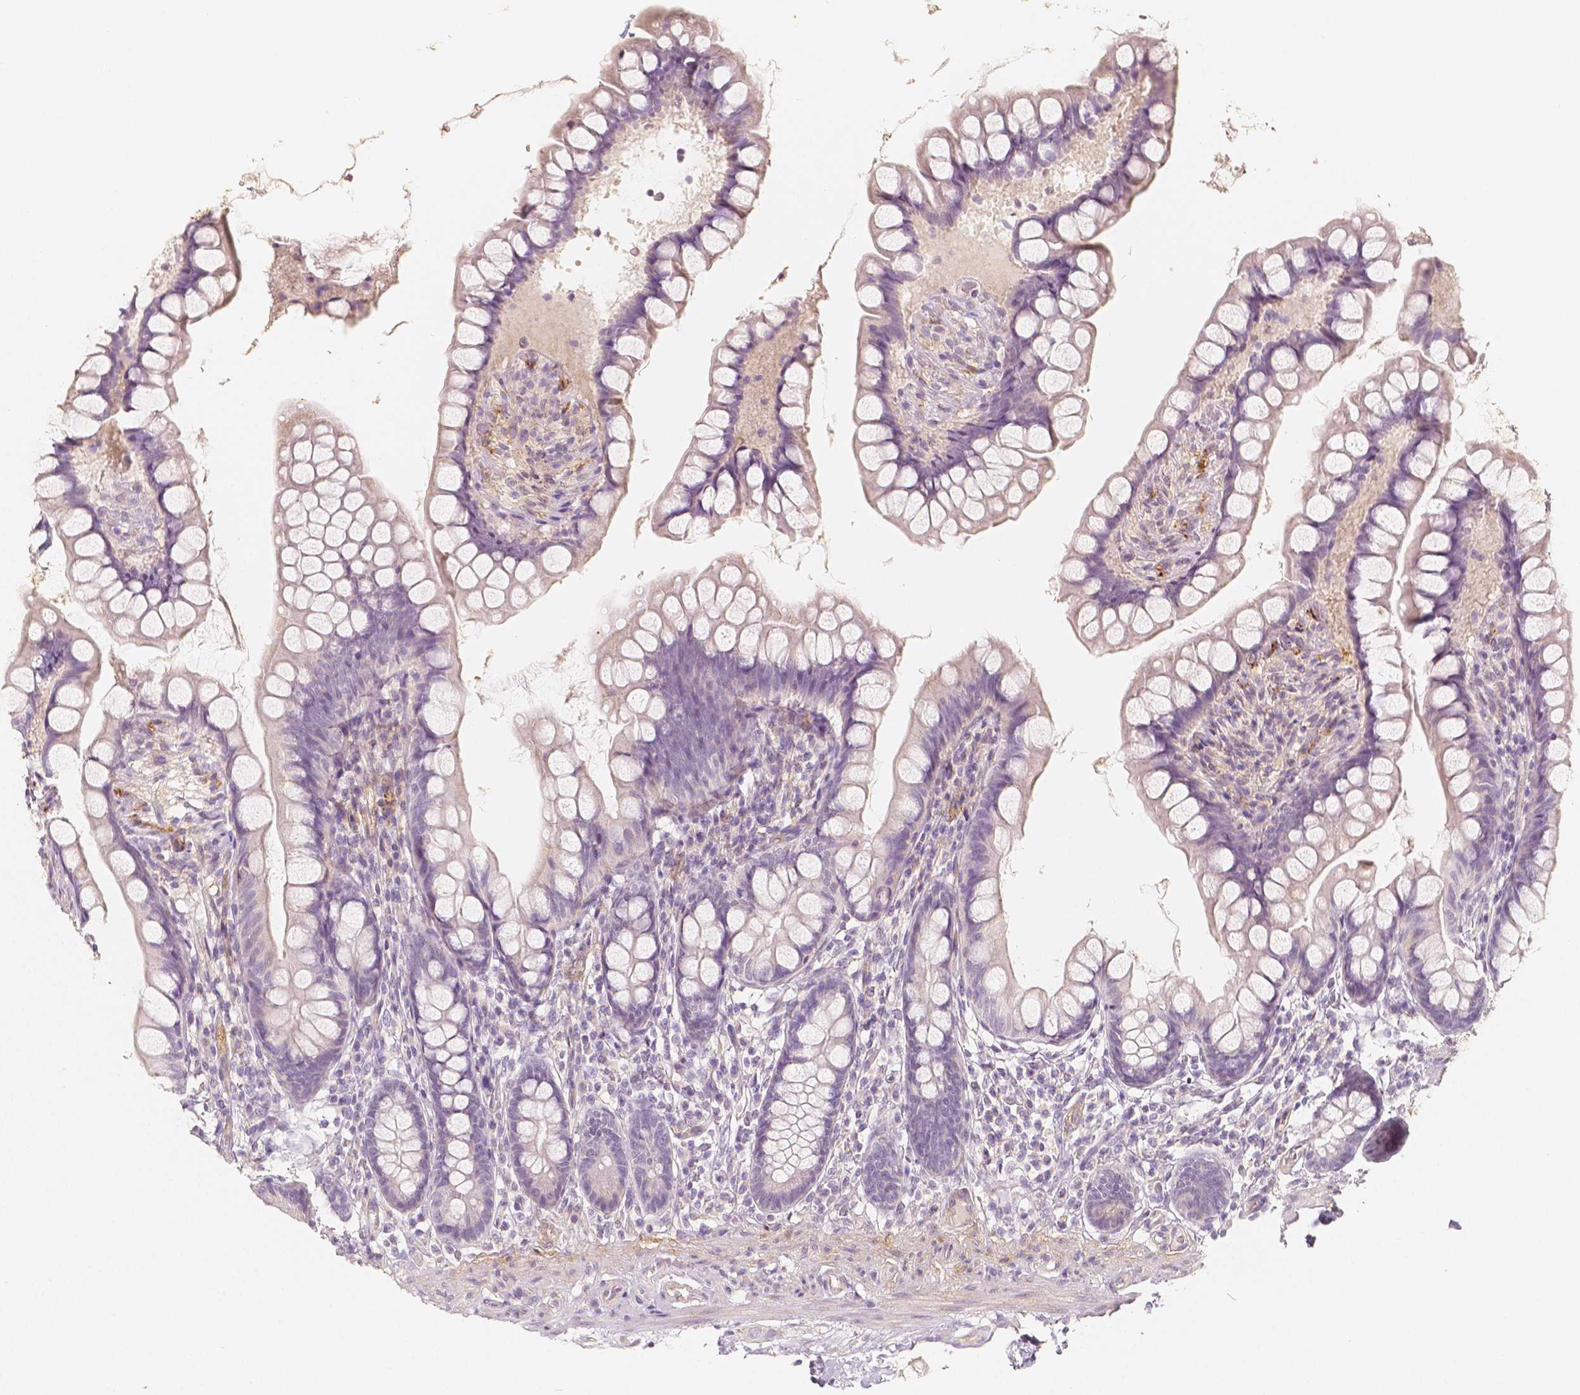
{"staining": {"intensity": "negative", "quantity": "none", "location": "none"}, "tissue": "small intestine", "cell_type": "Glandular cells", "image_type": "normal", "snomed": [{"axis": "morphology", "description": "Normal tissue, NOS"}, {"axis": "topography", "description": "Small intestine"}], "caption": "The image demonstrates no staining of glandular cells in unremarkable small intestine.", "gene": "THY1", "patient": {"sex": "male", "age": 70}}